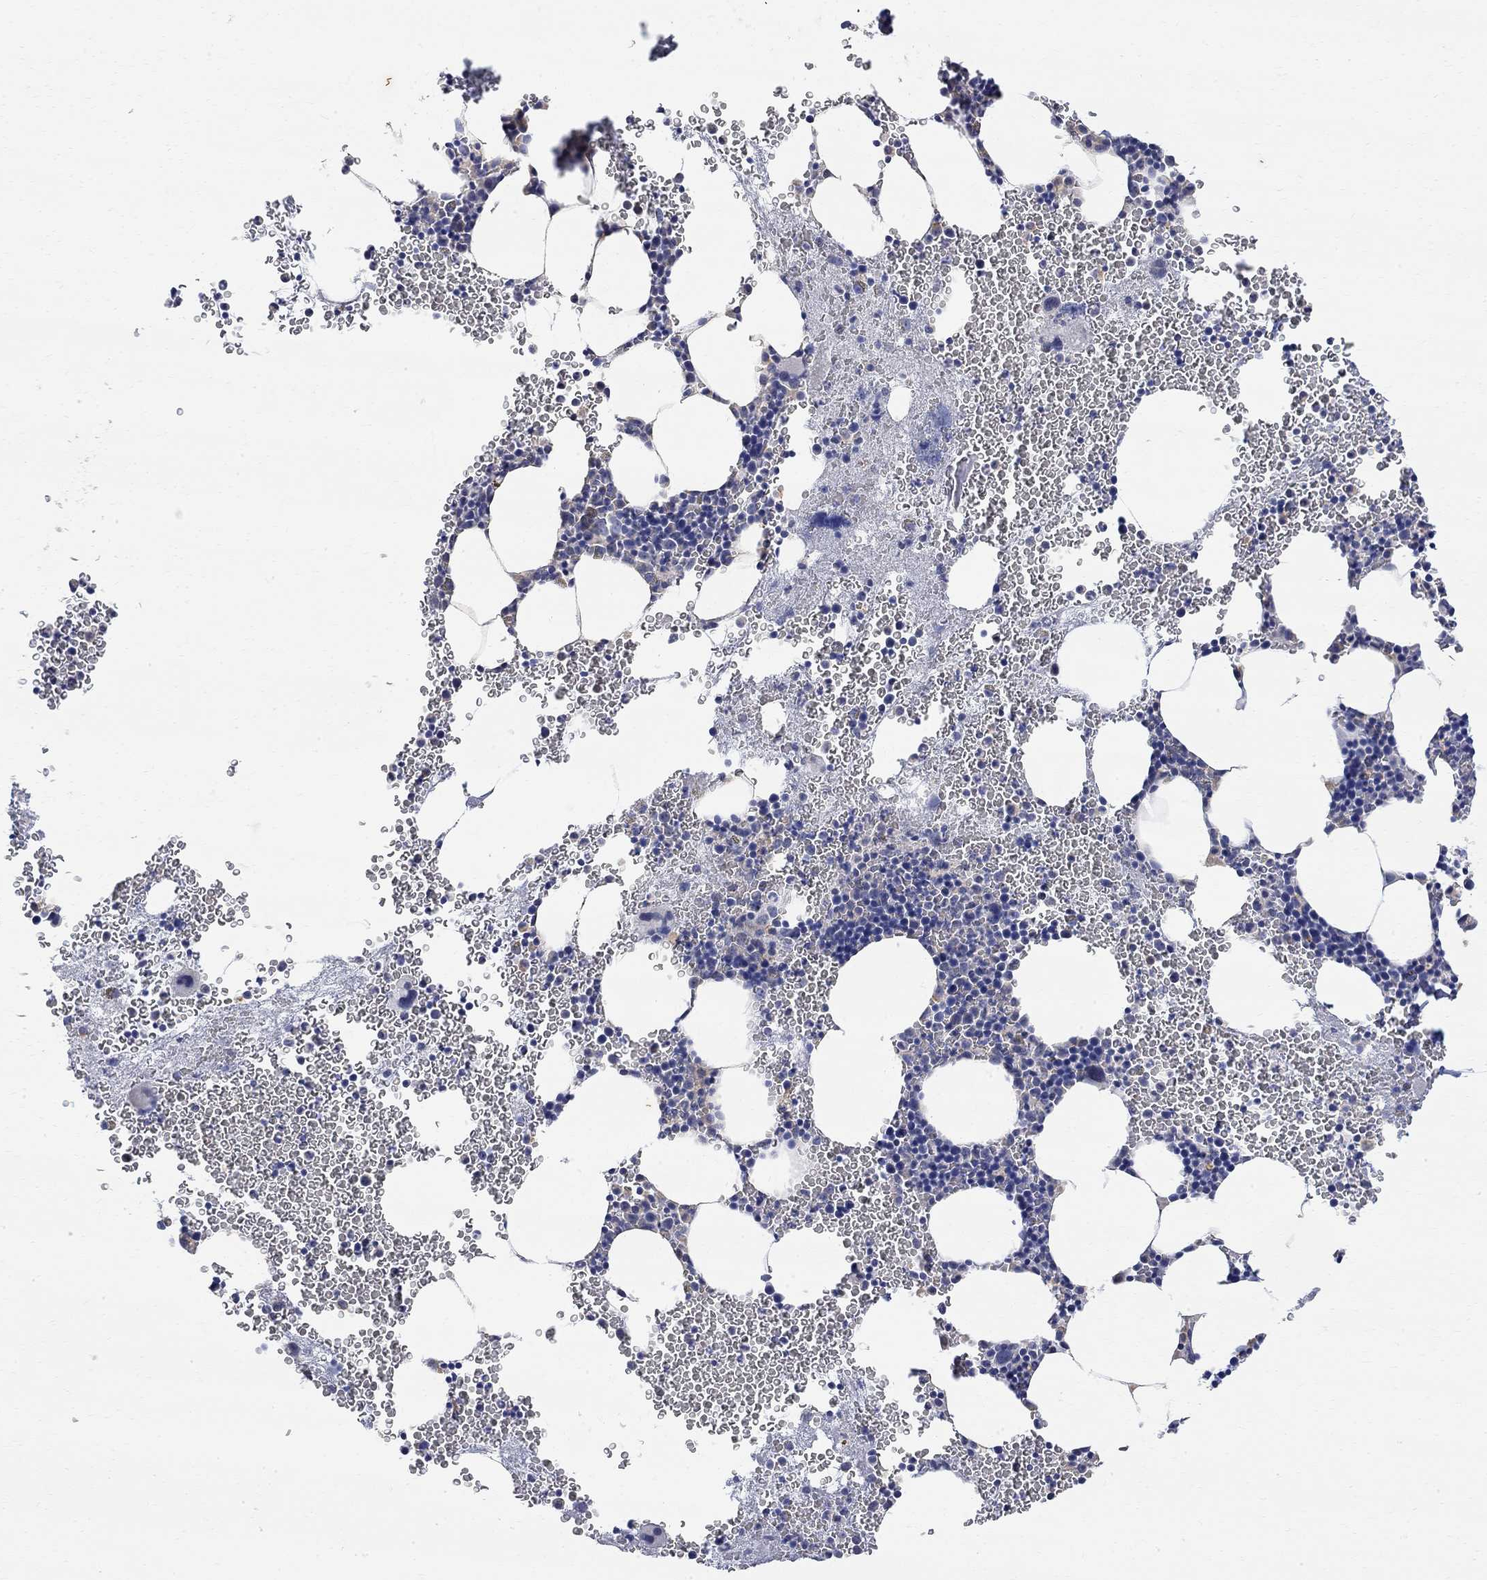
{"staining": {"intensity": "negative", "quantity": "none", "location": "none"}, "tissue": "bone marrow", "cell_type": "Hematopoietic cells", "image_type": "normal", "snomed": [{"axis": "morphology", "description": "Normal tissue, NOS"}, {"axis": "topography", "description": "Bone marrow"}], "caption": "High magnification brightfield microscopy of unremarkable bone marrow stained with DAB (3,3'-diaminobenzidine) (brown) and counterstained with hematoxylin (blue): hematopoietic cells show no significant staining. The staining is performed using DAB brown chromogen with nuclei counter-stained in using hematoxylin.", "gene": "FNDC5", "patient": {"sex": "male", "age": 50}}